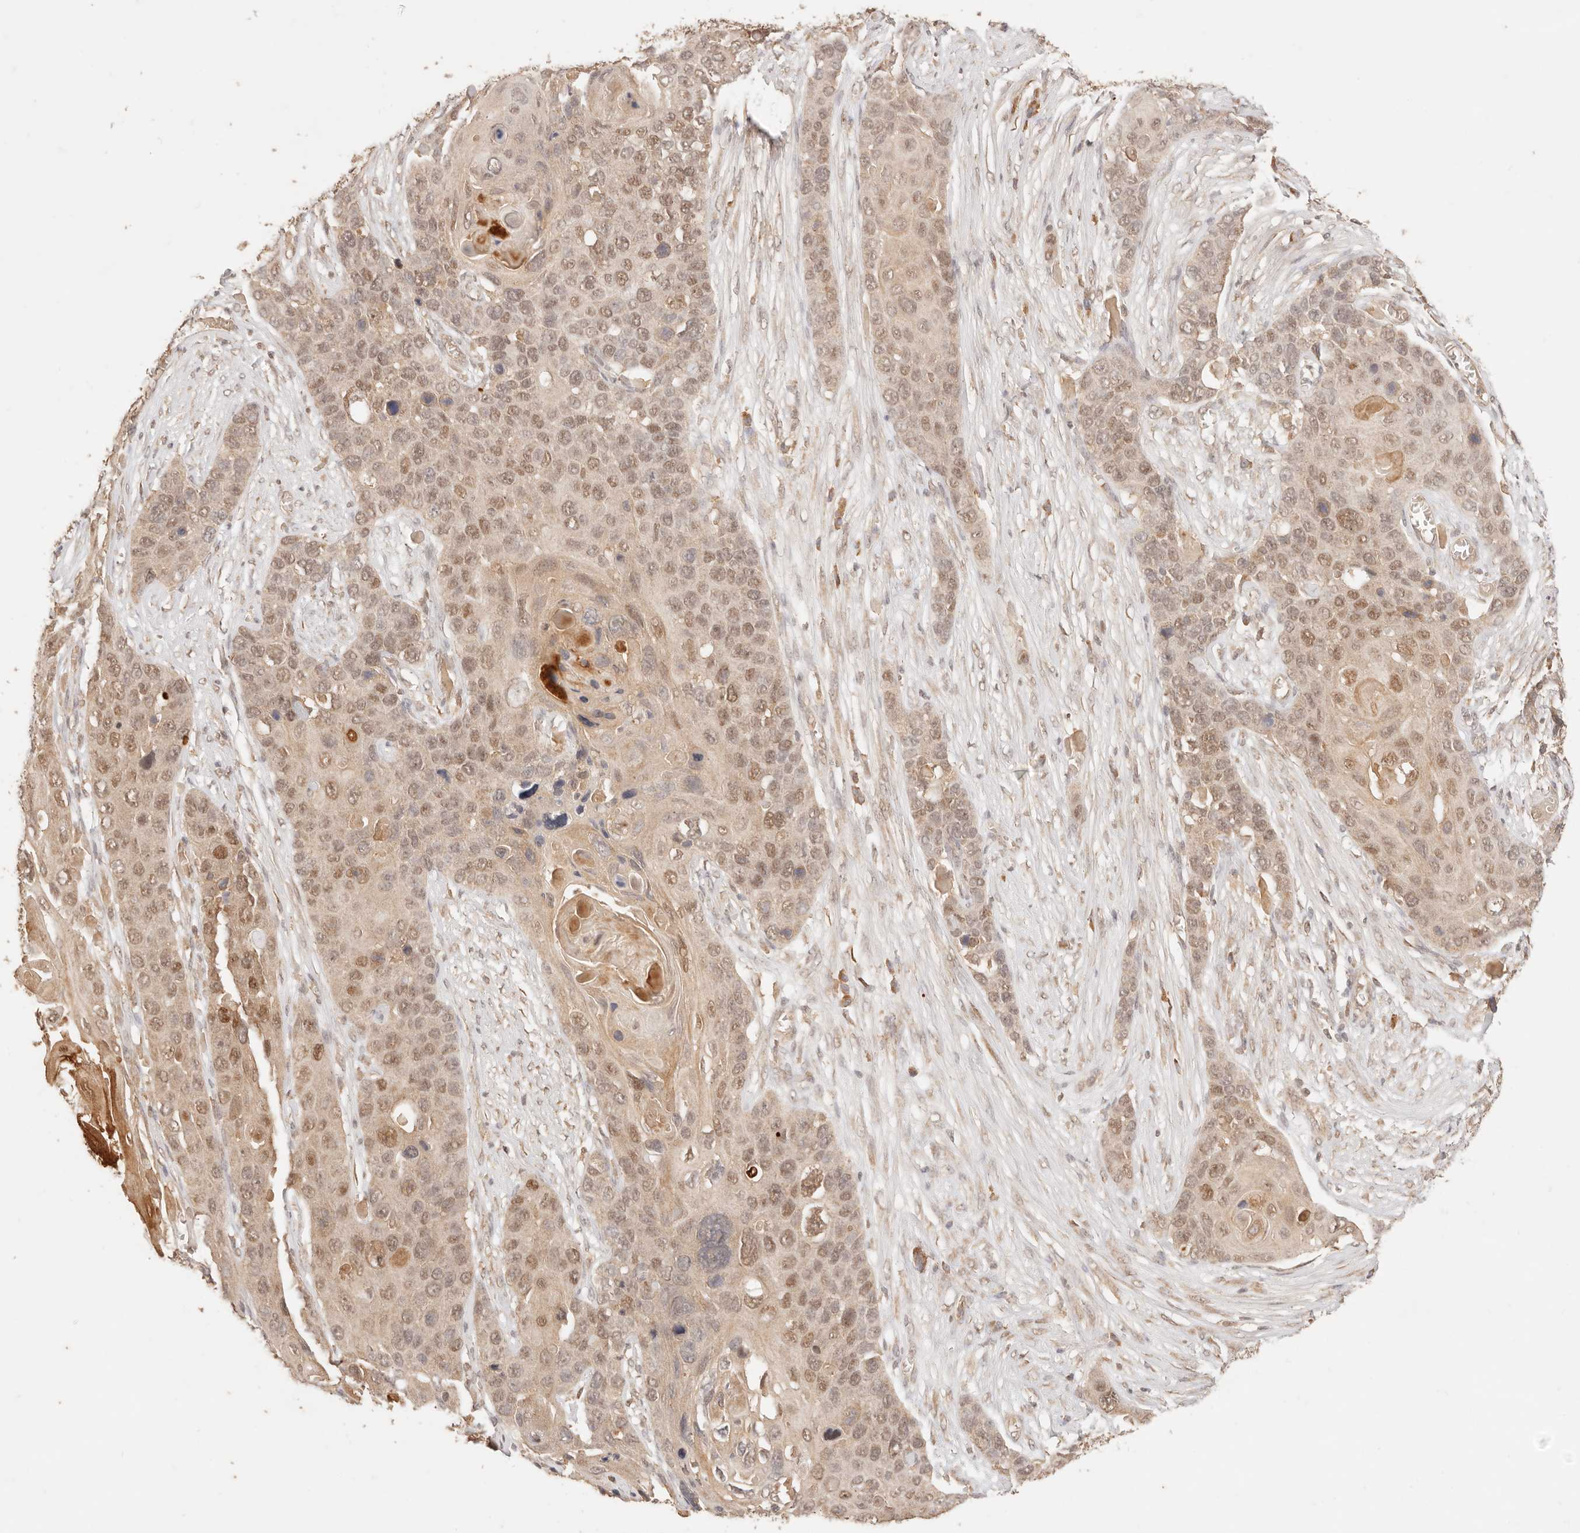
{"staining": {"intensity": "moderate", "quantity": ">75%", "location": "cytoplasmic/membranous,nuclear"}, "tissue": "skin cancer", "cell_type": "Tumor cells", "image_type": "cancer", "snomed": [{"axis": "morphology", "description": "Squamous cell carcinoma, NOS"}, {"axis": "topography", "description": "Skin"}], "caption": "The immunohistochemical stain shows moderate cytoplasmic/membranous and nuclear staining in tumor cells of skin cancer (squamous cell carcinoma) tissue.", "gene": "TRIM11", "patient": {"sex": "male", "age": 55}}